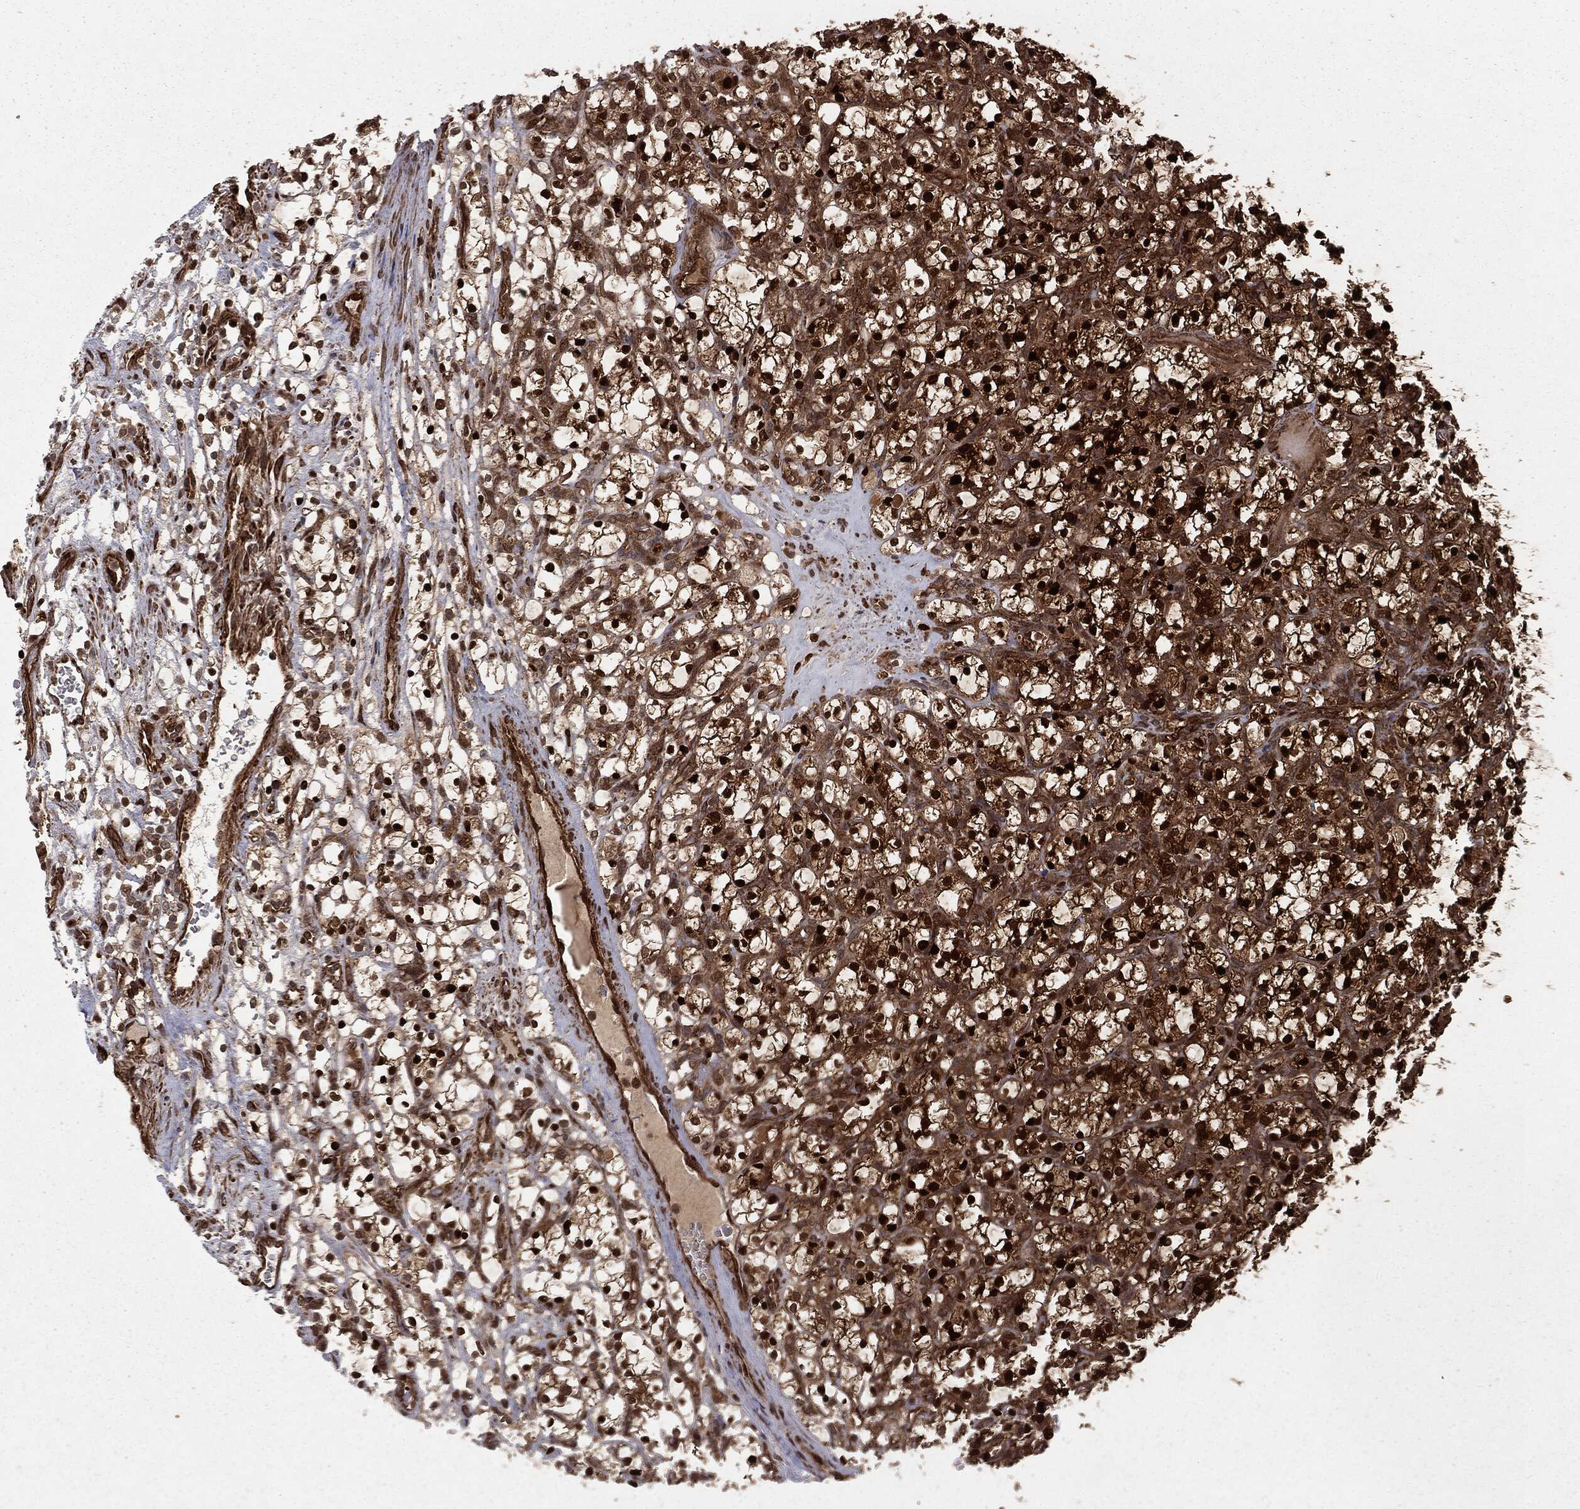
{"staining": {"intensity": "strong", "quantity": ">75%", "location": "cytoplasmic/membranous,nuclear"}, "tissue": "renal cancer", "cell_type": "Tumor cells", "image_type": "cancer", "snomed": [{"axis": "morphology", "description": "Adenocarcinoma, NOS"}, {"axis": "topography", "description": "Kidney"}], "caption": "Brown immunohistochemical staining in adenocarcinoma (renal) reveals strong cytoplasmic/membranous and nuclear expression in about >75% of tumor cells.", "gene": "RANBP9", "patient": {"sex": "female", "age": 69}}